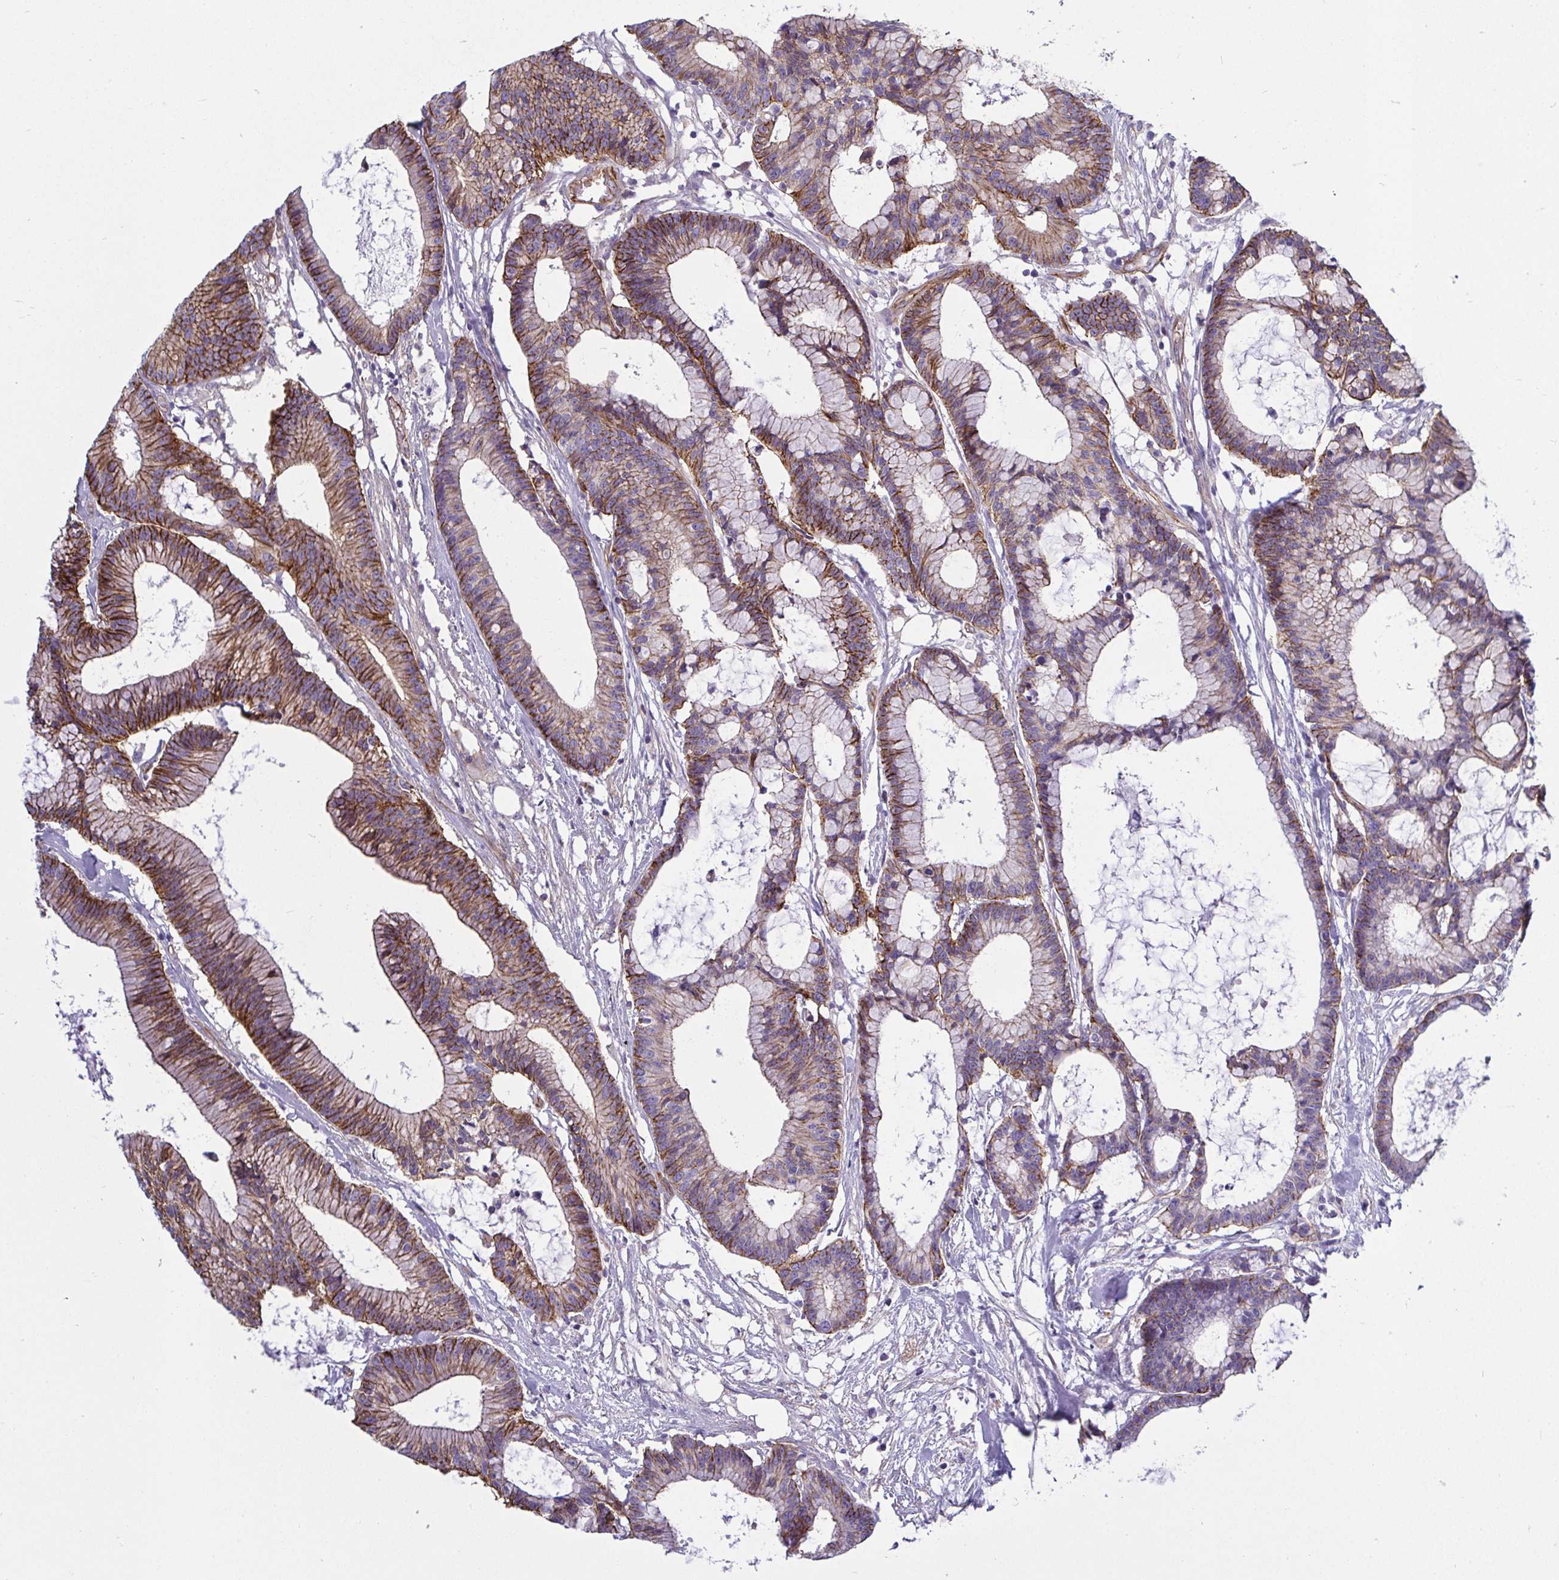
{"staining": {"intensity": "moderate", "quantity": ">75%", "location": "cytoplasmic/membranous"}, "tissue": "colorectal cancer", "cell_type": "Tumor cells", "image_type": "cancer", "snomed": [{"axis": "morphology", "description": "Adenocarcinoma, NOS"}, {"axis": "topography", "description": "Colon"}], "caption": "Colorectal cancer was stained to show a protein in brown. There is medium levels of moderate cytoplasmic/membranous expression in approximately >75% of tumor cells.", "gene": "LIMA1", "patient": {"sex": "female", "age": 78}}